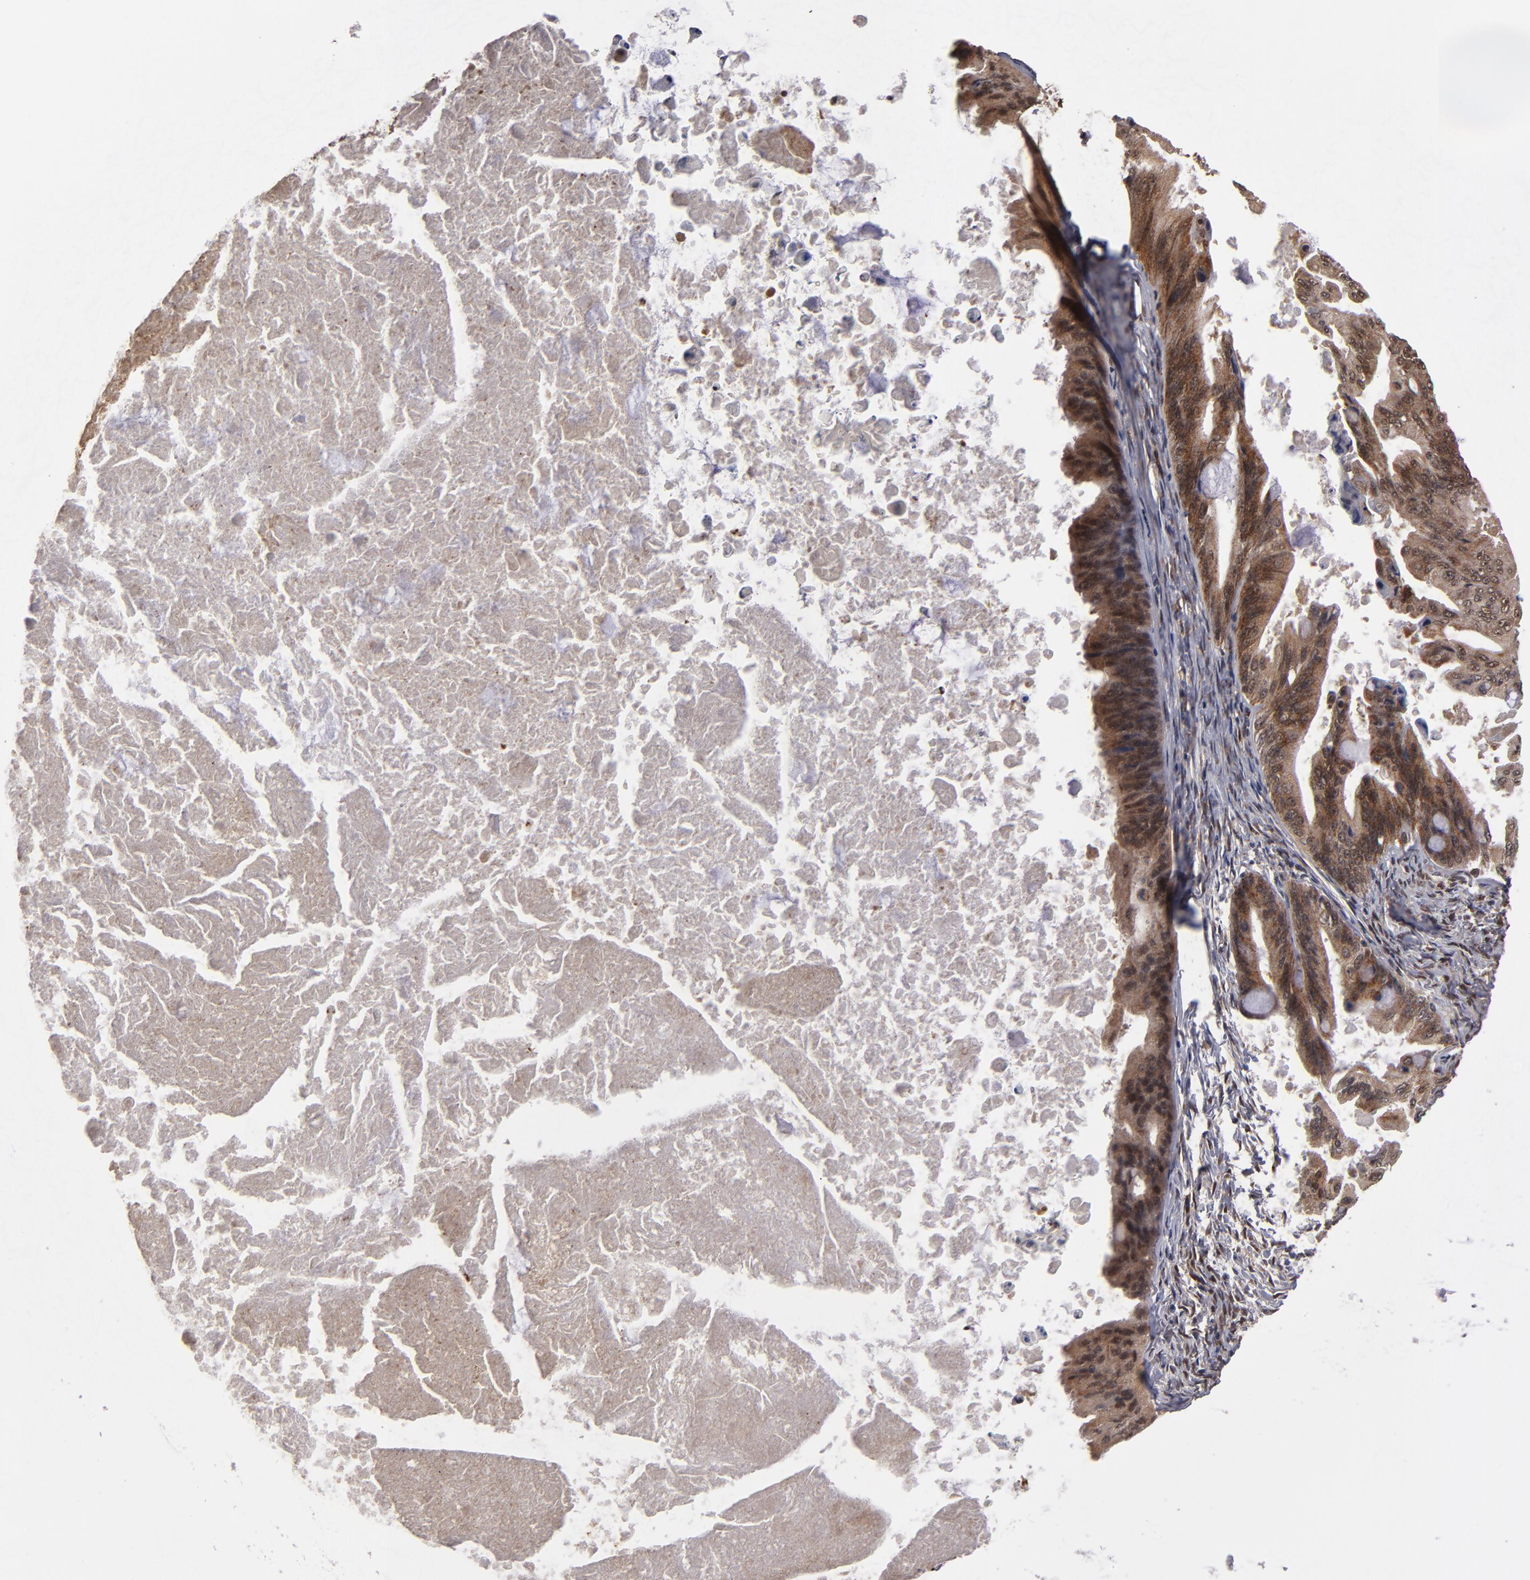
{"staining": {"intensity": "moderate", "quantity": ">75%", "location": "cytoplasmic/membranous"}, "tissue": "ovarian cancer", "cell_type": "Tumor cells", "image_type": "cancer", "snomed": [{"axis": "morphology", "description": "Cystadenocarcinoma, mucinous, NOS"}, {"axis": "topography", "description": "Ovary"}], "caption": "The immunohistochemical stain highlights moderate cytoplasmic/membranous staining in tumor cells of ovarian cancer tissue.", "gene": "CUL5", "patient": {"sex": "female", "age": 37}}